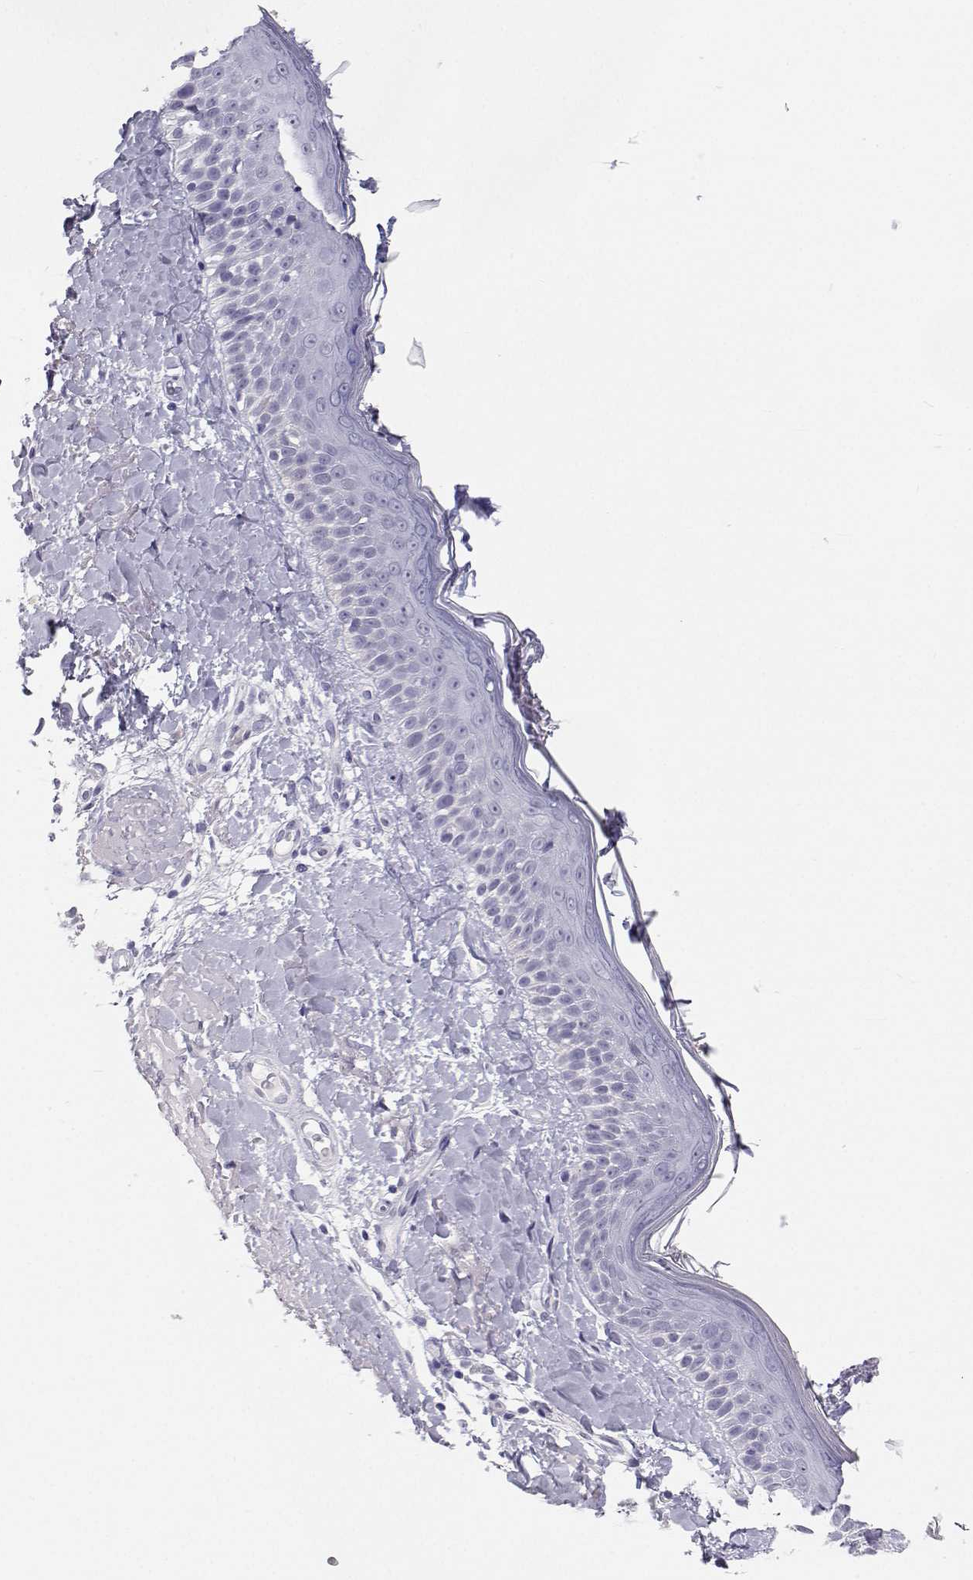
{"staining": {"intensity": "negative", "quantity": "none", "location": "none"}, "tissue": "skin", "cell_type": "Fibroblasts", "image_type": "normal", "snomed": [{"axis": "morphology", "description": "Normal tissue, NOS"}, {"axis": "topography", "description": "Skin"}], "caption": "Immunohistochemistry (IHC) micrograph of unremarkable skin: skin stained with DAB (3,3'-diaminobenzidine) demonstrates no significant protein positivity in fibroblasts. Nuclei are stained in blue.", "gene": "BHMT", "patient": {"sex": "male", "age": 73}}